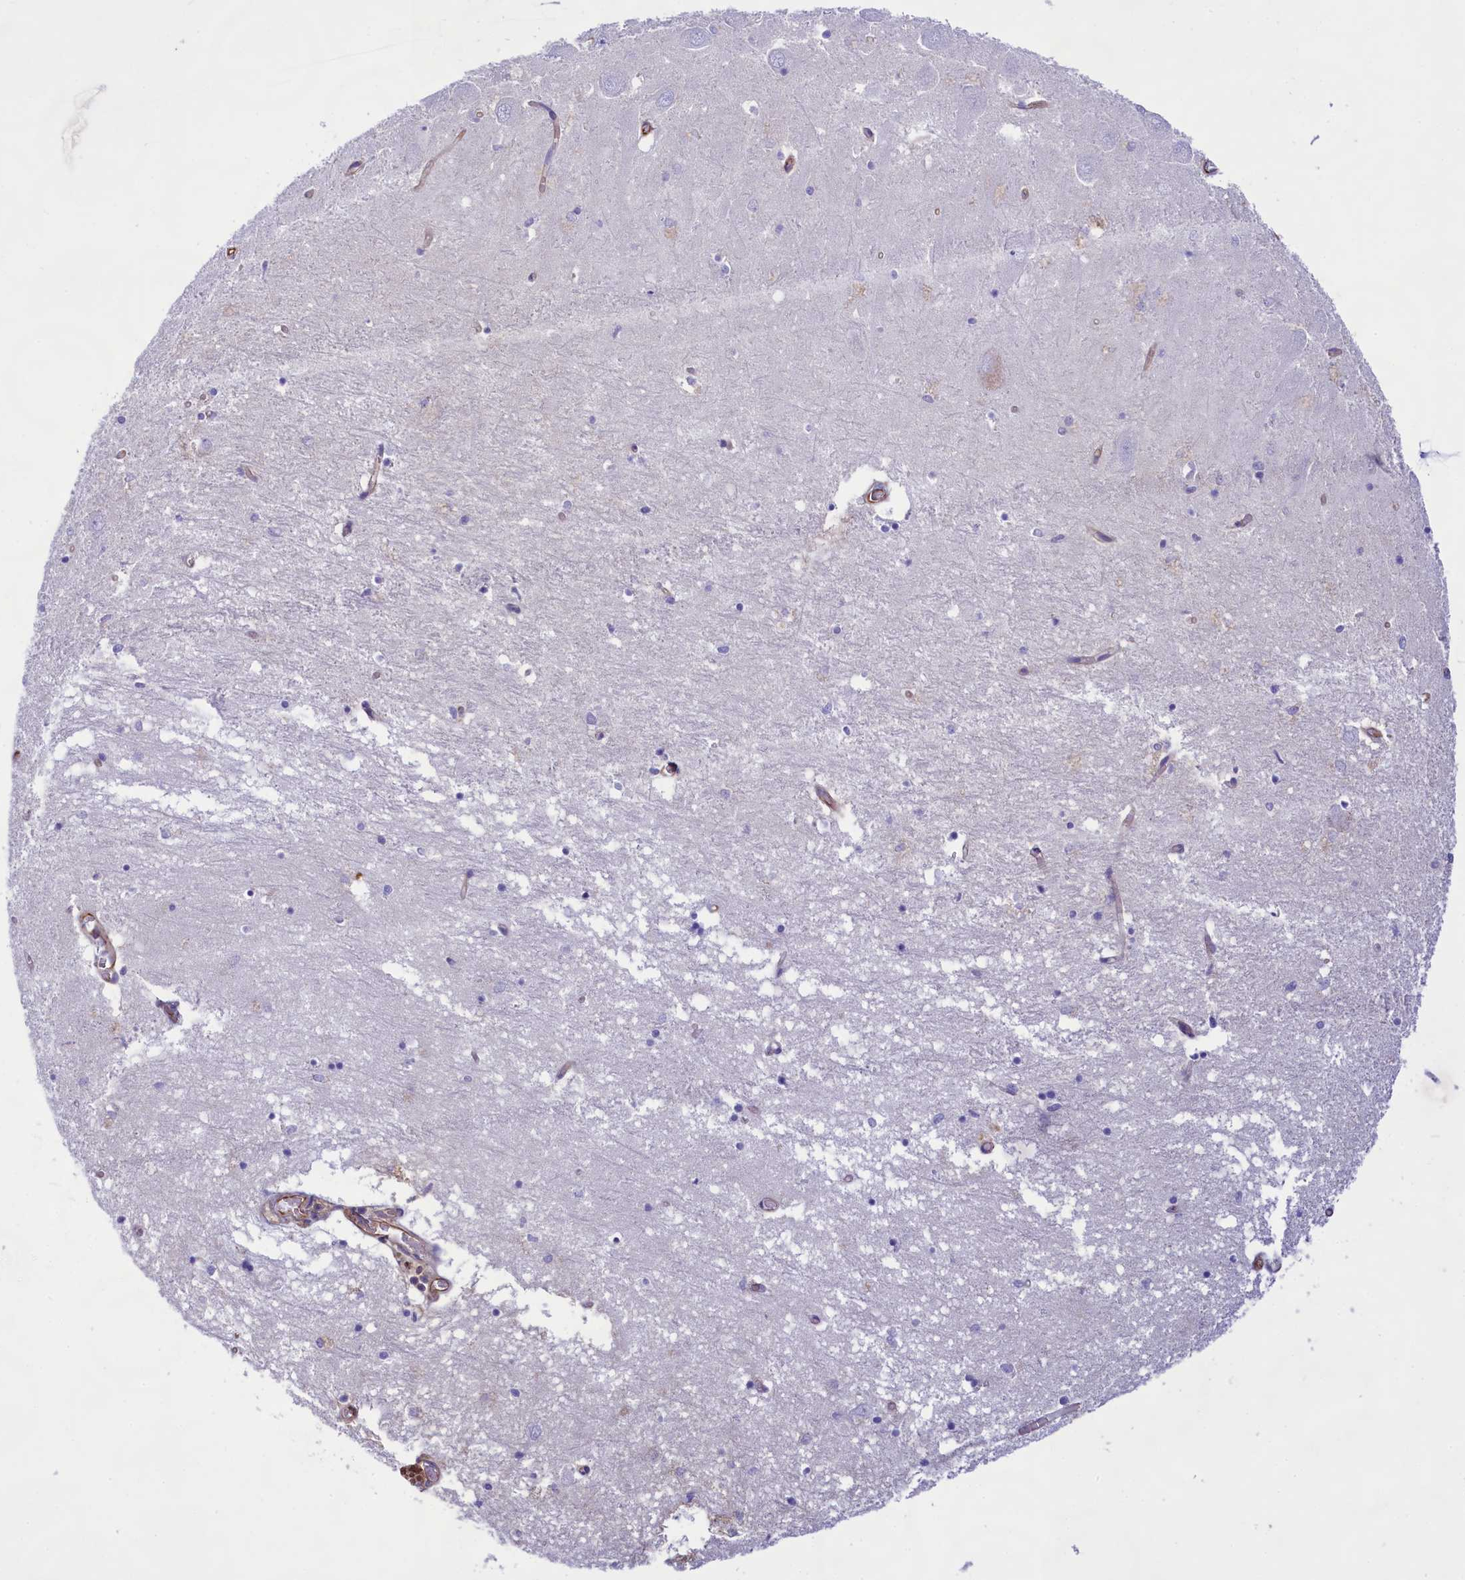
{"staining": {"intensity": "negative", "quantity": "none", "location": "none"}, "tissue": "hippocampus", "cell_type": "Glial cells", "image_type": "normal", "snomed": [{"axis": "morphology", "description": "Normal tissue, NOS"}, {"axis": "topography", "description": "Hippocampus"}], "caption": "Hippocampus stained for a protein using immunohistochemistry (IHC) demonstrates no expression glial cells.", "gene": "CD99", "patient": {"sex": "male", "age": 70}}